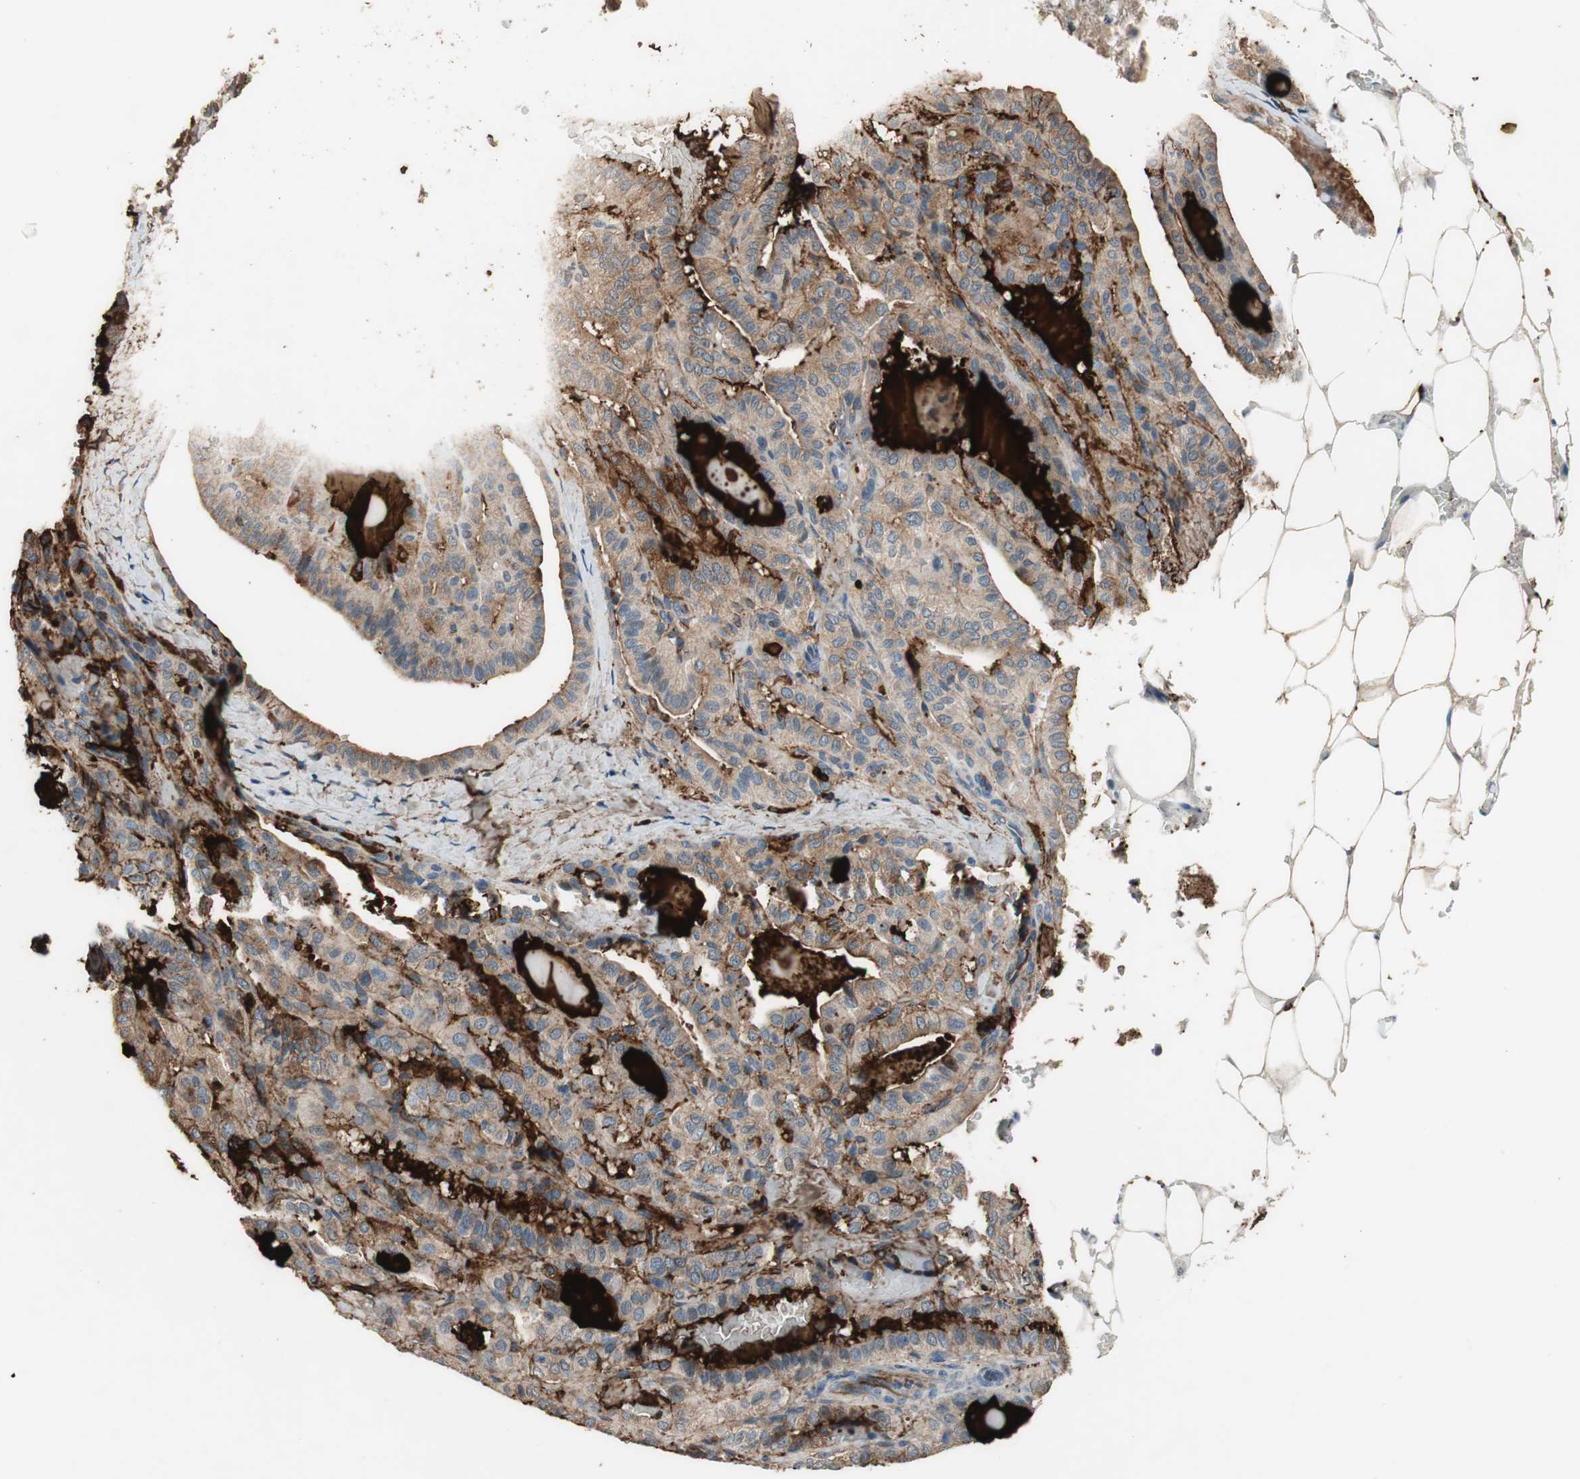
{"staining": {"intensity": "moderate", "quantity": "25%-75%", "location": "cytoplasmic/membranous"}, "tissue": "thyroid cancer", "cell_type": "Tumor cells", "image_type": "cancer", "snomed": [{"axis": "morphology", "description": "Papillary adenocarcinoma, NOS"}, {"axis": "topography", "description": "Thyroid gland"}], "caption": "This is a histology image of IHC staining of thyroid cancer, which shows moderate positivity in the cytoplasmic/membranous of tumor cells.", "gene": "PI4KB", "patient": {"sex": "male", "age": 77}}